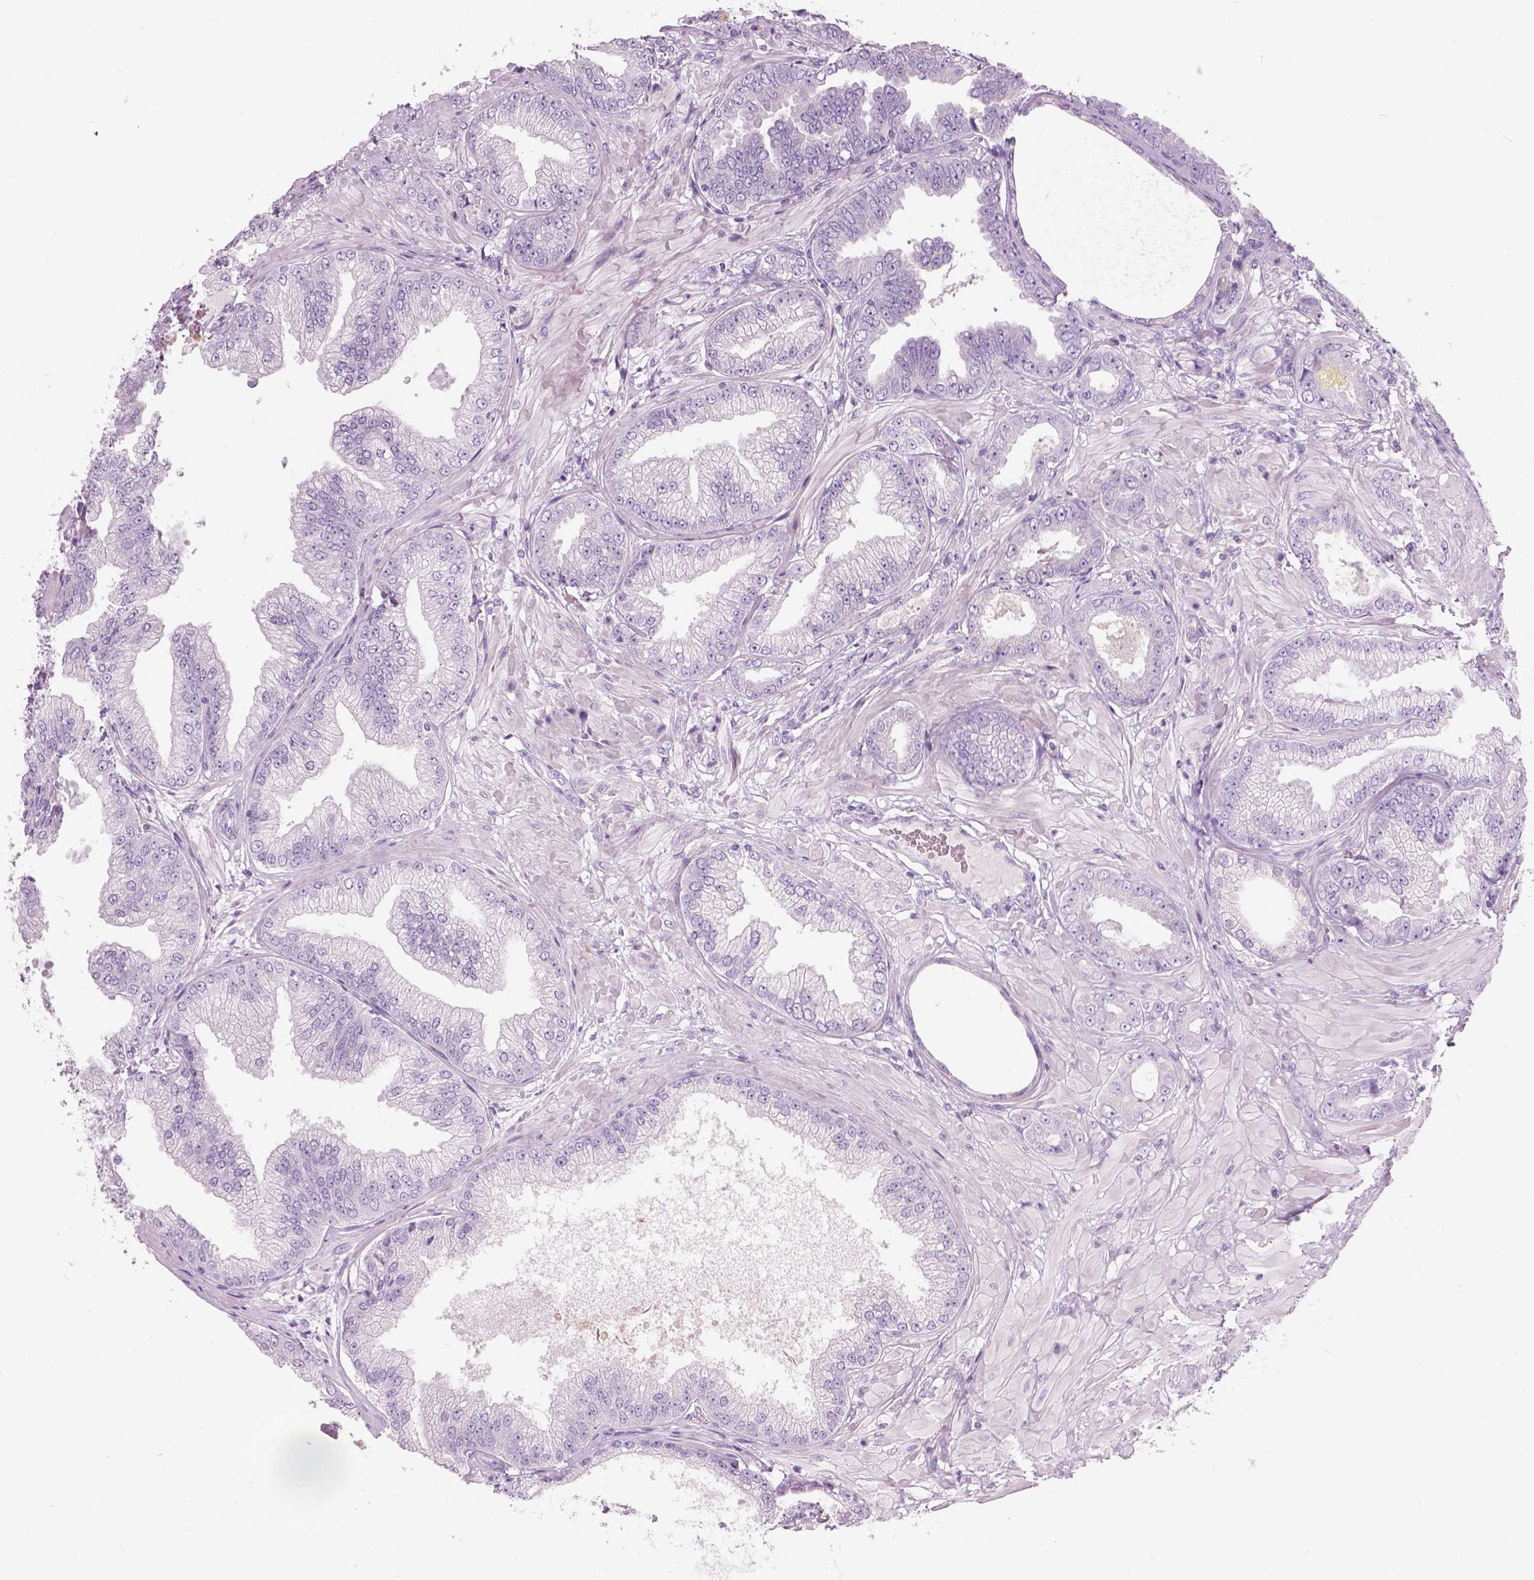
{"staining": {"intensity": "negative", "quantity": "none", "location": "none"}, "tissue": "prostate cancer", "cell_type": "Tumor cells", "image_type": "cancer", "snomed": [{"axis": "morphology", "description": "Adenocarcinoma, Low grade"}, {"axis": "topography", "description": "Prostate"}], "caption": "Protein analysis of prostate low-grade adenocarcinoma exhibits no significant expression in tumor cells.", "gene": "CXCR2", "patient": {"sex": "male", "age": 55}}